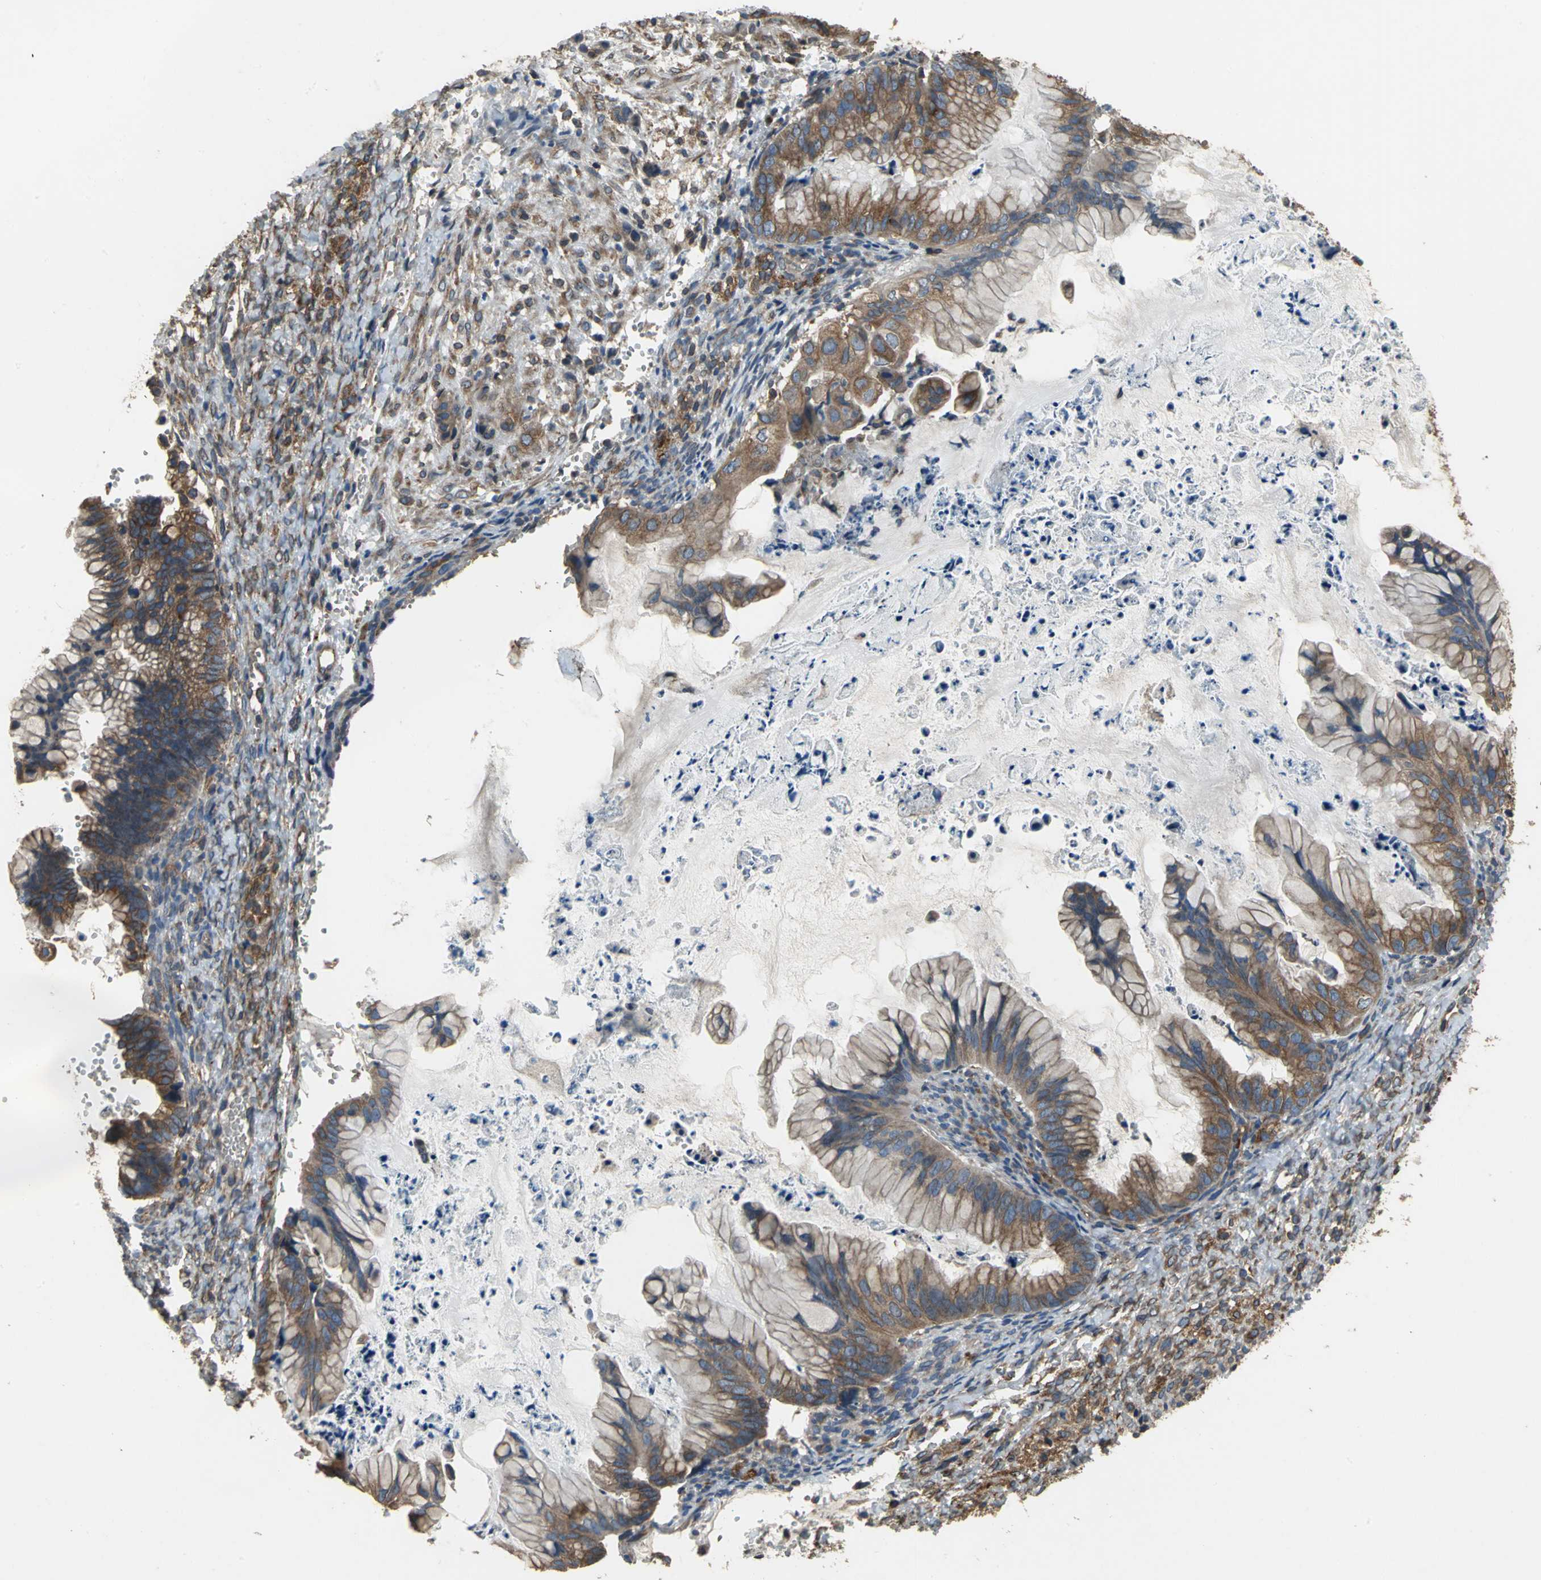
{"staining": {"intensity": "moderate", "quantity": ">75%", "location": "cytoplasmic/membranous"}, "tissue": "ovarian cancer", "cell_type": "Tumor cells", "image_type": "cancer", "snomed": [{"axis": "morphology", "description": "Cystadenocarcinoma, mucinous, NOS"}, {"axis": "topography", "description": "Ovary"}], "caption": "Protein expression analysis of human ovarian cancer reveals moderate cytoplasmic/membranous expression in approximately >75% of tumor cells.", "gene": "SYVN1", "patient": {"sex": "female", "age": 36}}